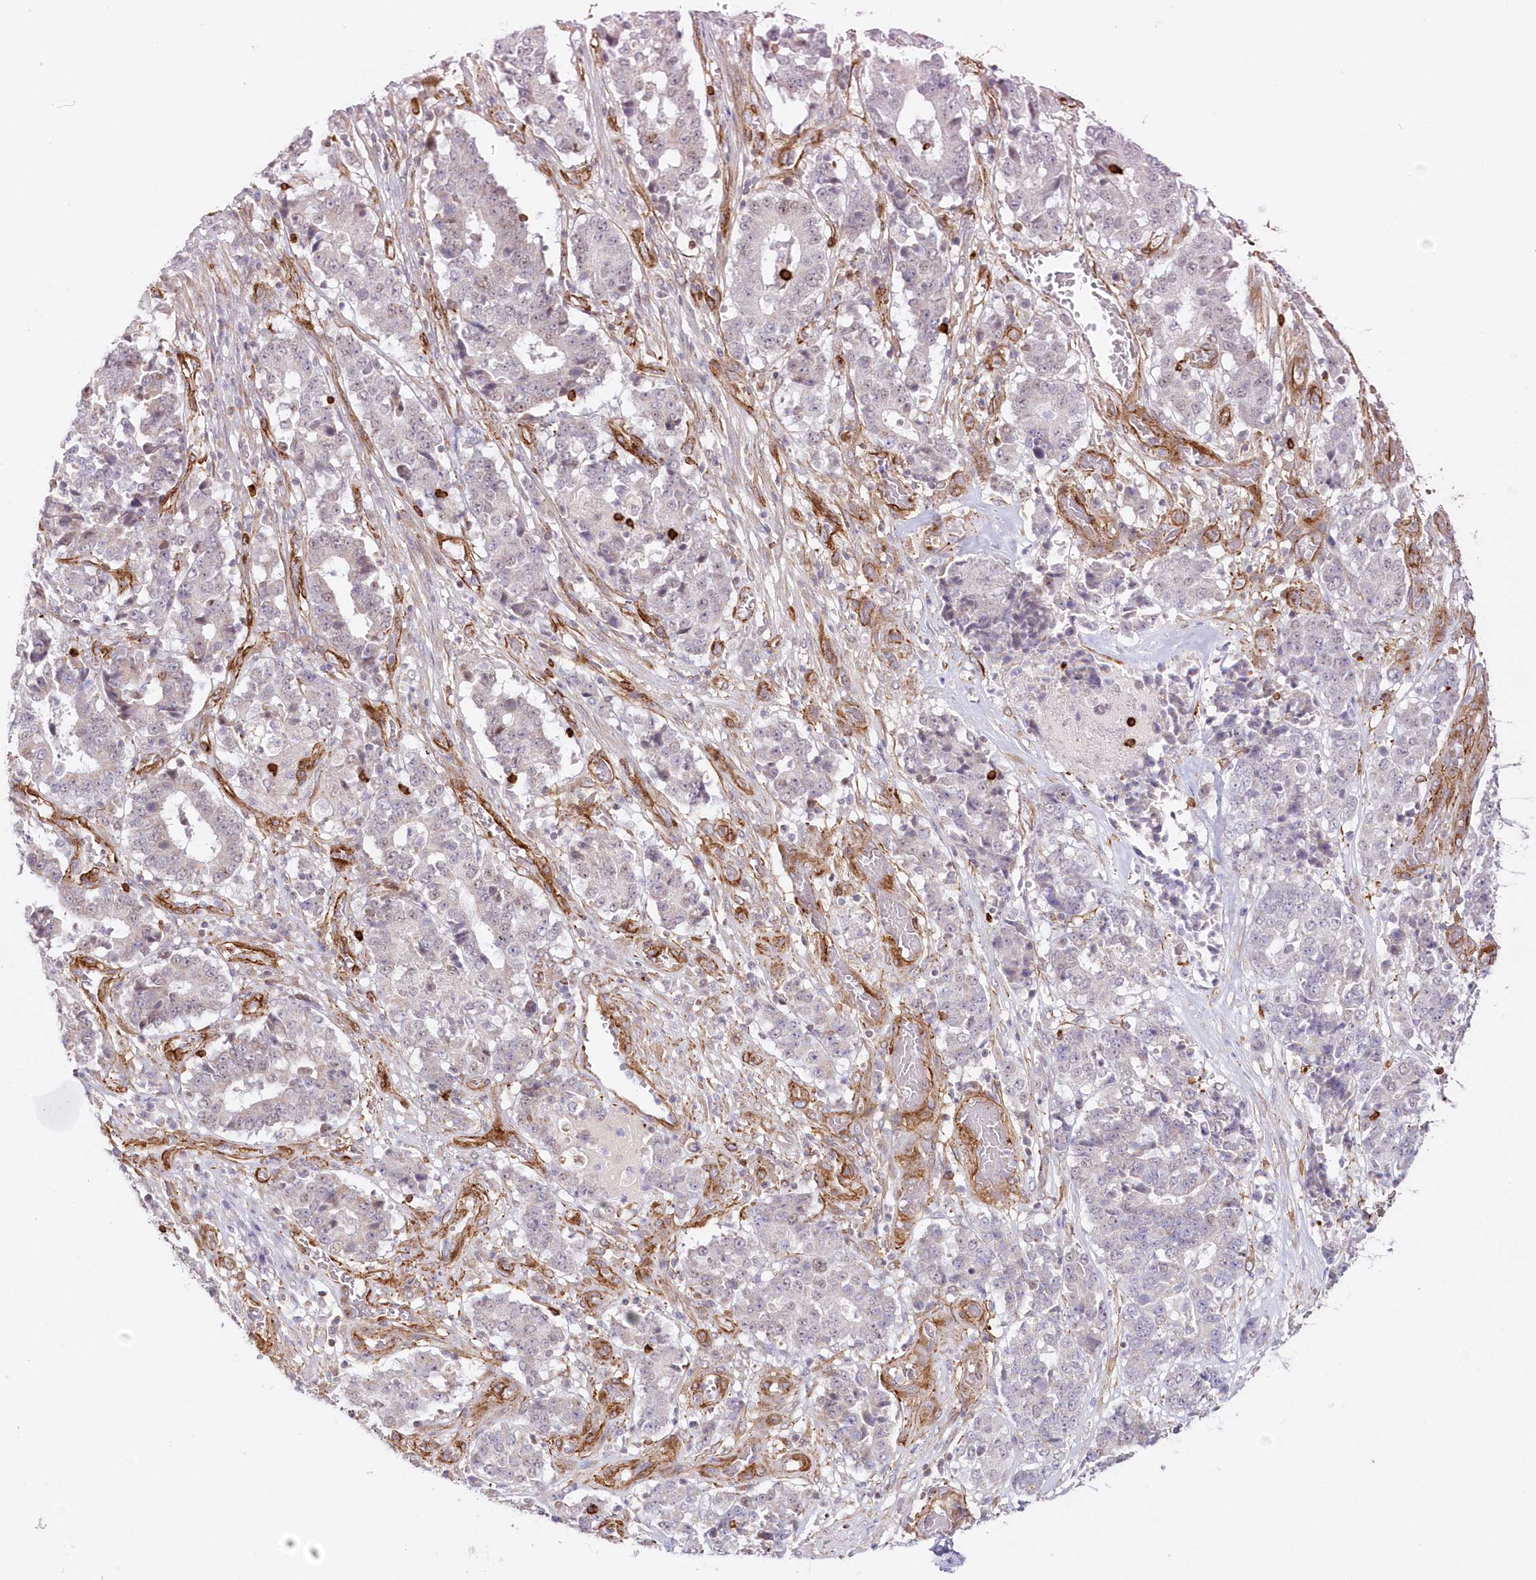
{"staining": {"intensity": "negative", "quantity": "none", "location": "none"}, "tissue": "stomach cancer", "cell_type": "Tumor cells", "image_type": "cancer", "snomed": [{"axis": "morphology", "description": "Adenocarcinoma, NOS"}, {"axis": "topography", "description": "Stomach"}], "caption": "There is no significant positivity in tumor cells of stomach cancer (adenocarcinoma).", "gene": "AFAP1L2", "patient": {"sex": "male", "age": 59}}